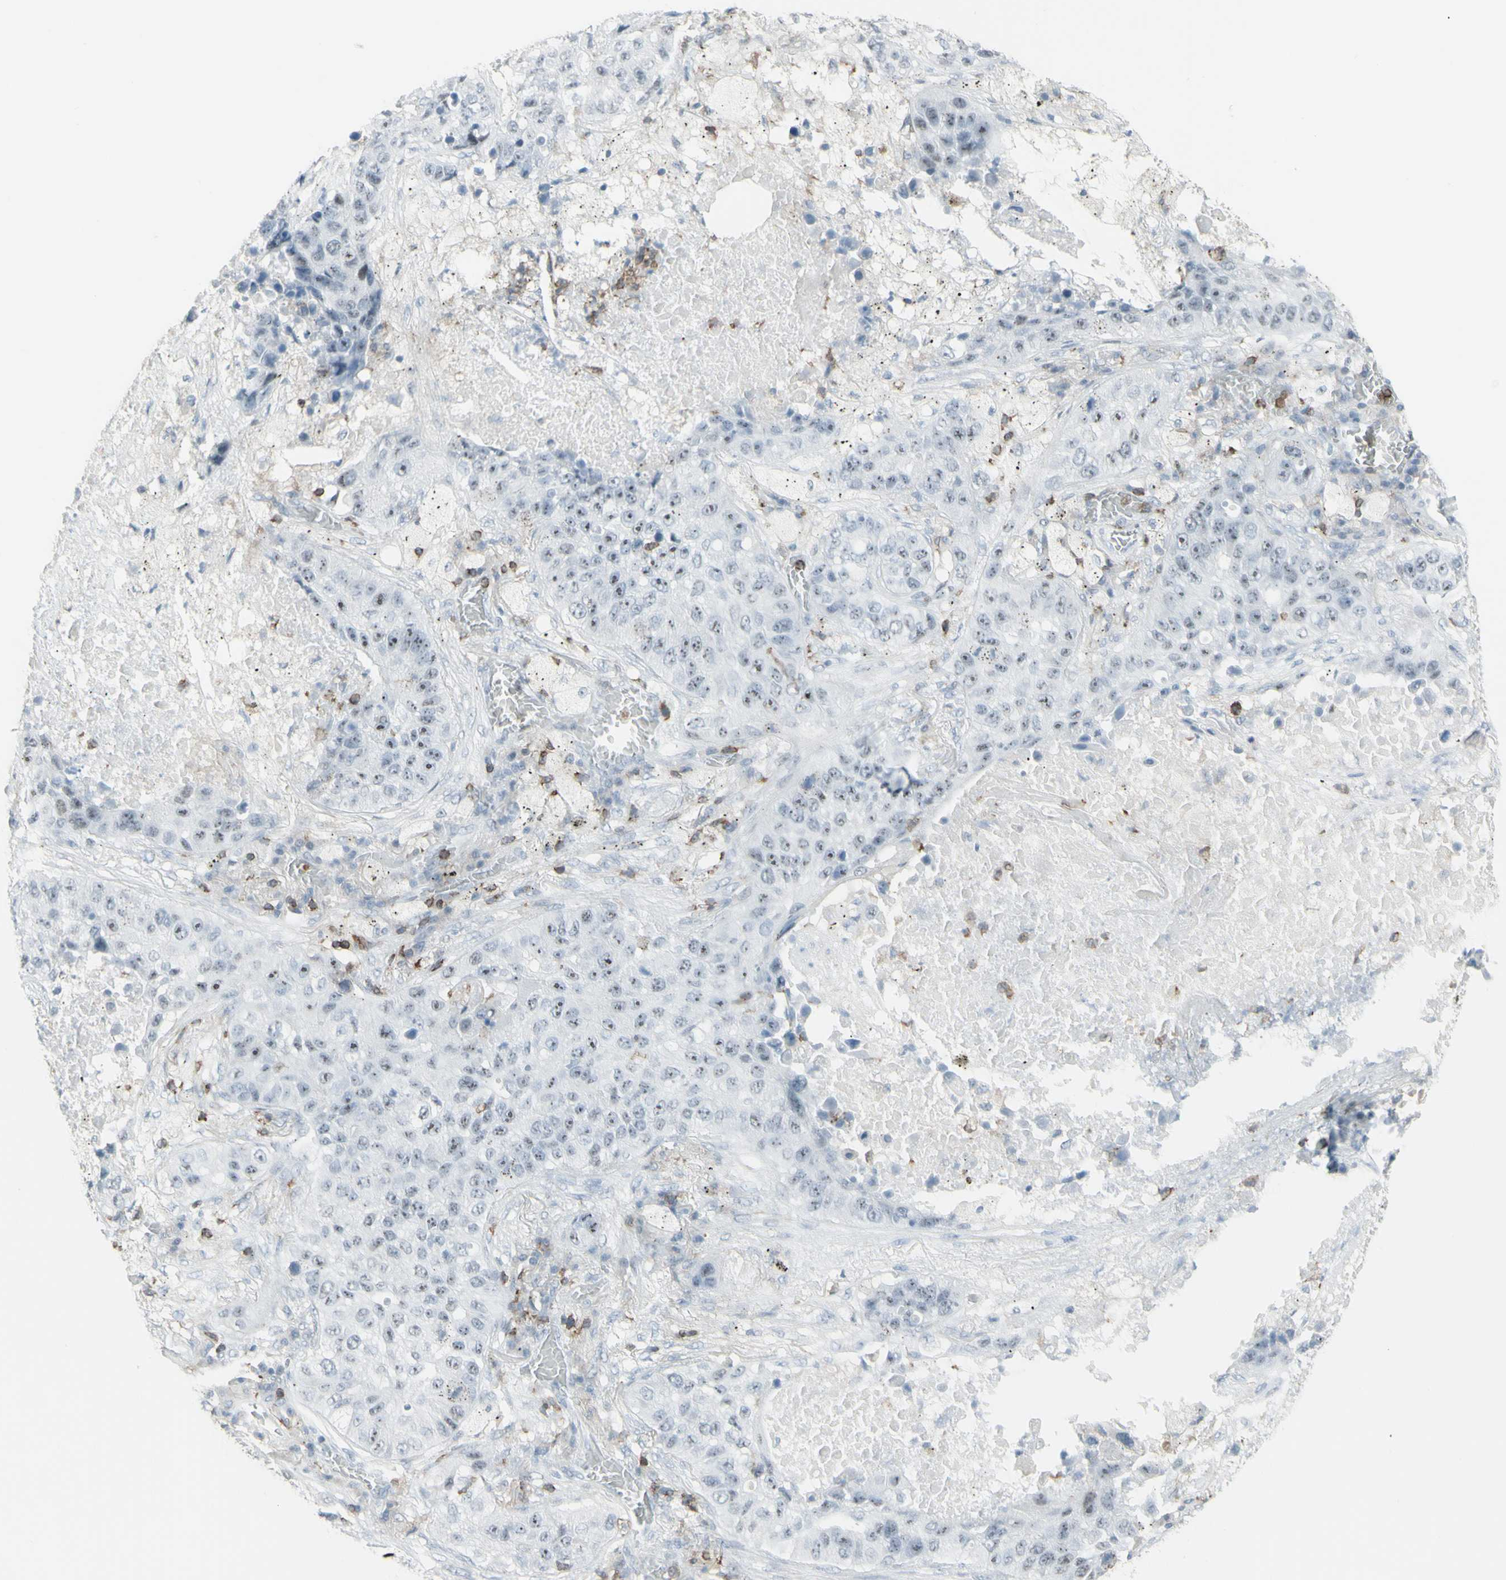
{"staining": {"intensity": "negative", "quantity": "none", "location": "none"}, "tissue": "lung cancer", "cell_type": "Tumor cells", "image_type": "cancer", "snomed": [{"axis": "morphology", "description": "Squamous cell carcinoma, NOS"}, {"axis": "topography", "description": "Lung"}], "caption": "A high-resolution histopathology image shows IHC staining of lung cancer, which reveals no significant staining in tumor cells.", "gene": "NRG1", "patient": {"sex": "male", "age": 57}}